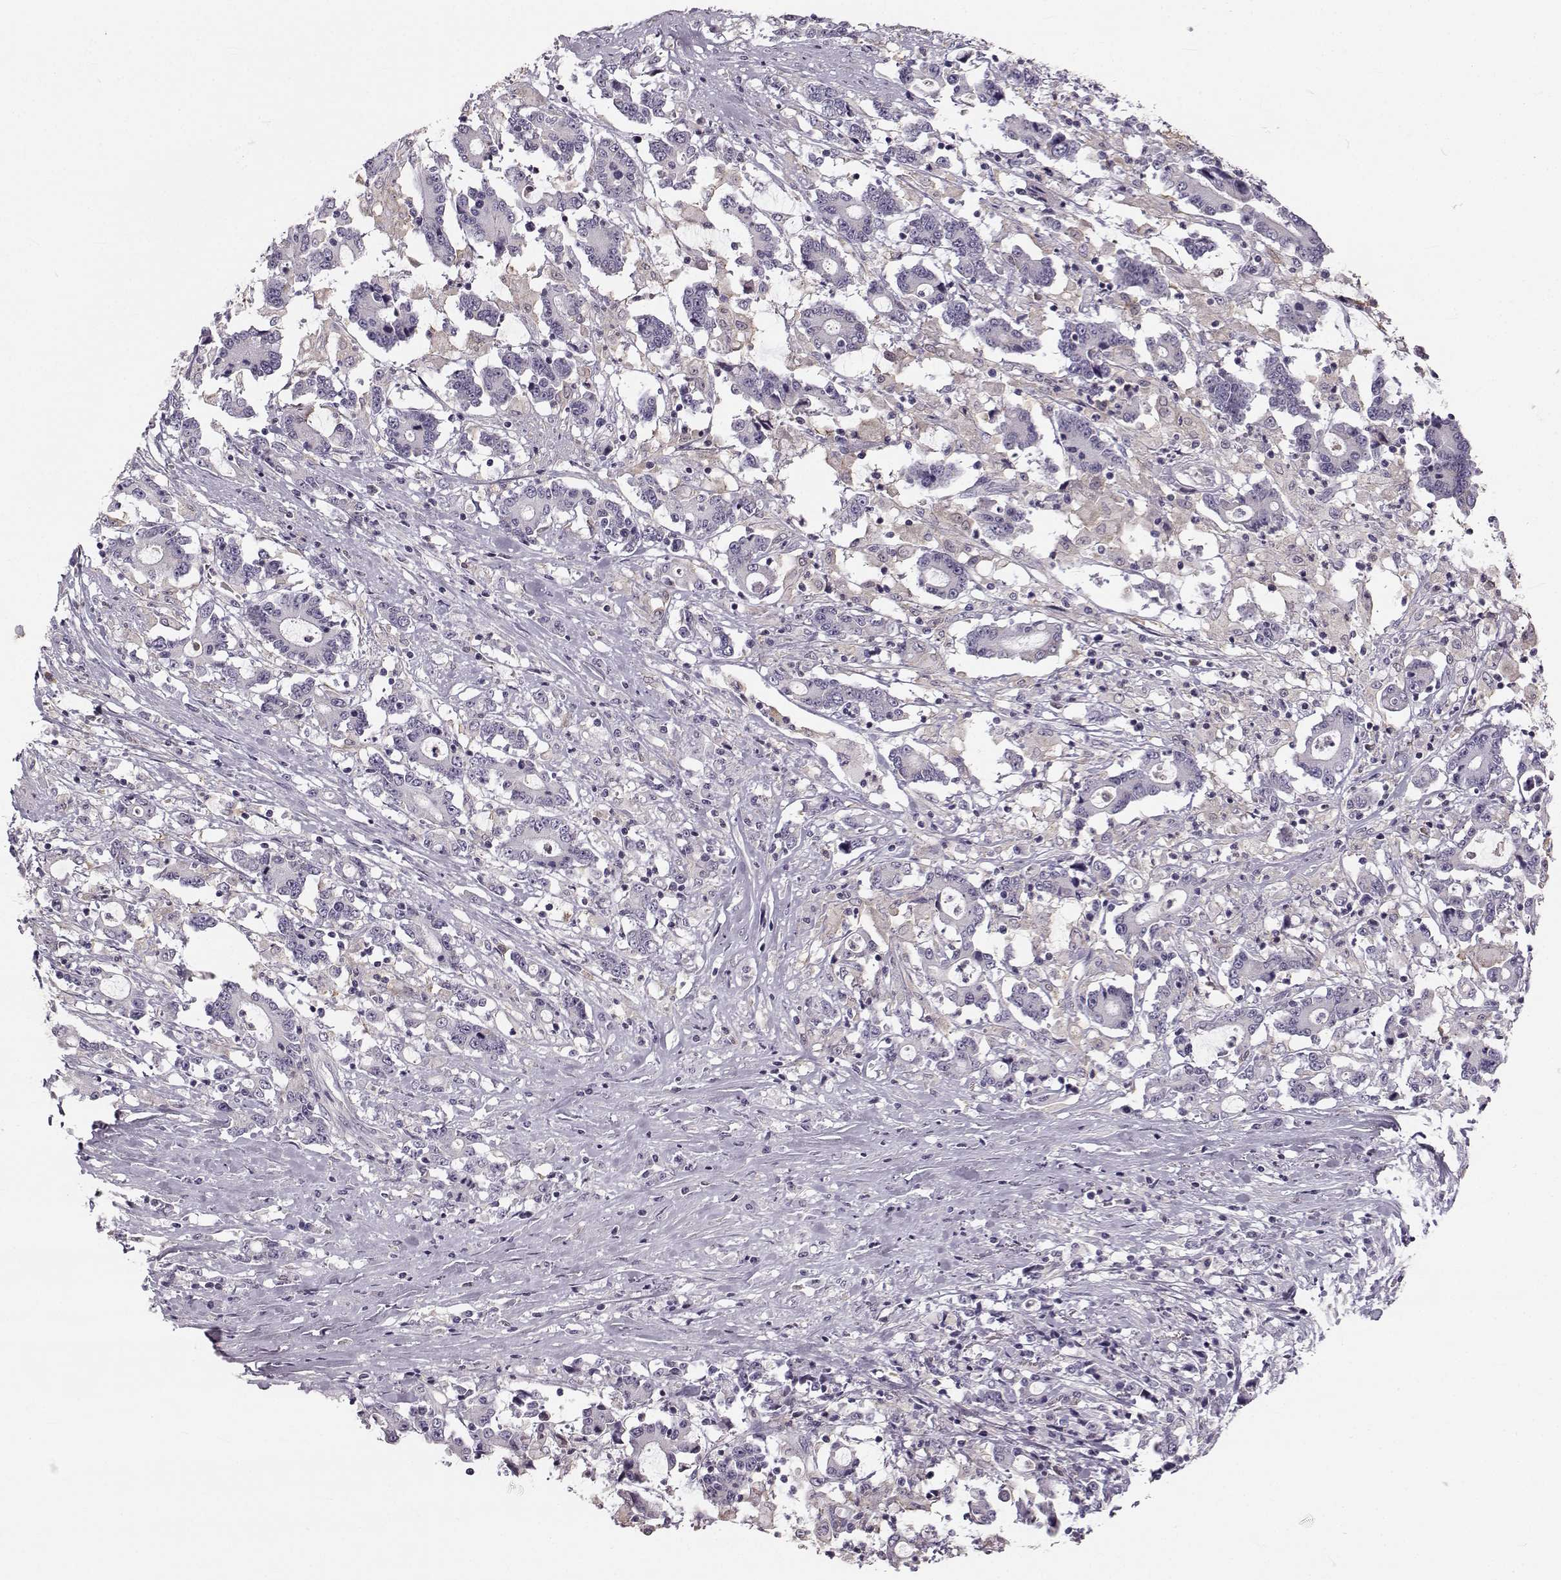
{"staining": {"intensity": "negative", "quantity": "none", "location": "none"}, "tissue": "stomach cancer", "cell_type": "Tumor cells", "image_type": "cancer", "snomed": [{"axis": "morphology", "description": "Adenocarcinoma, NOS"}, {"axis": "topography", "description": "Stomach, upper"}], "caption": "IHC histopathology image of stomach adenocarcinoma stained for a protein (brown), which exhibits no staining in tumor cells. (Brightfield microscopy of DAB immunohistochemistry at high magnification).", "gene": "RUNDC3A", "patient": {"sex": "male", "age": 68}}